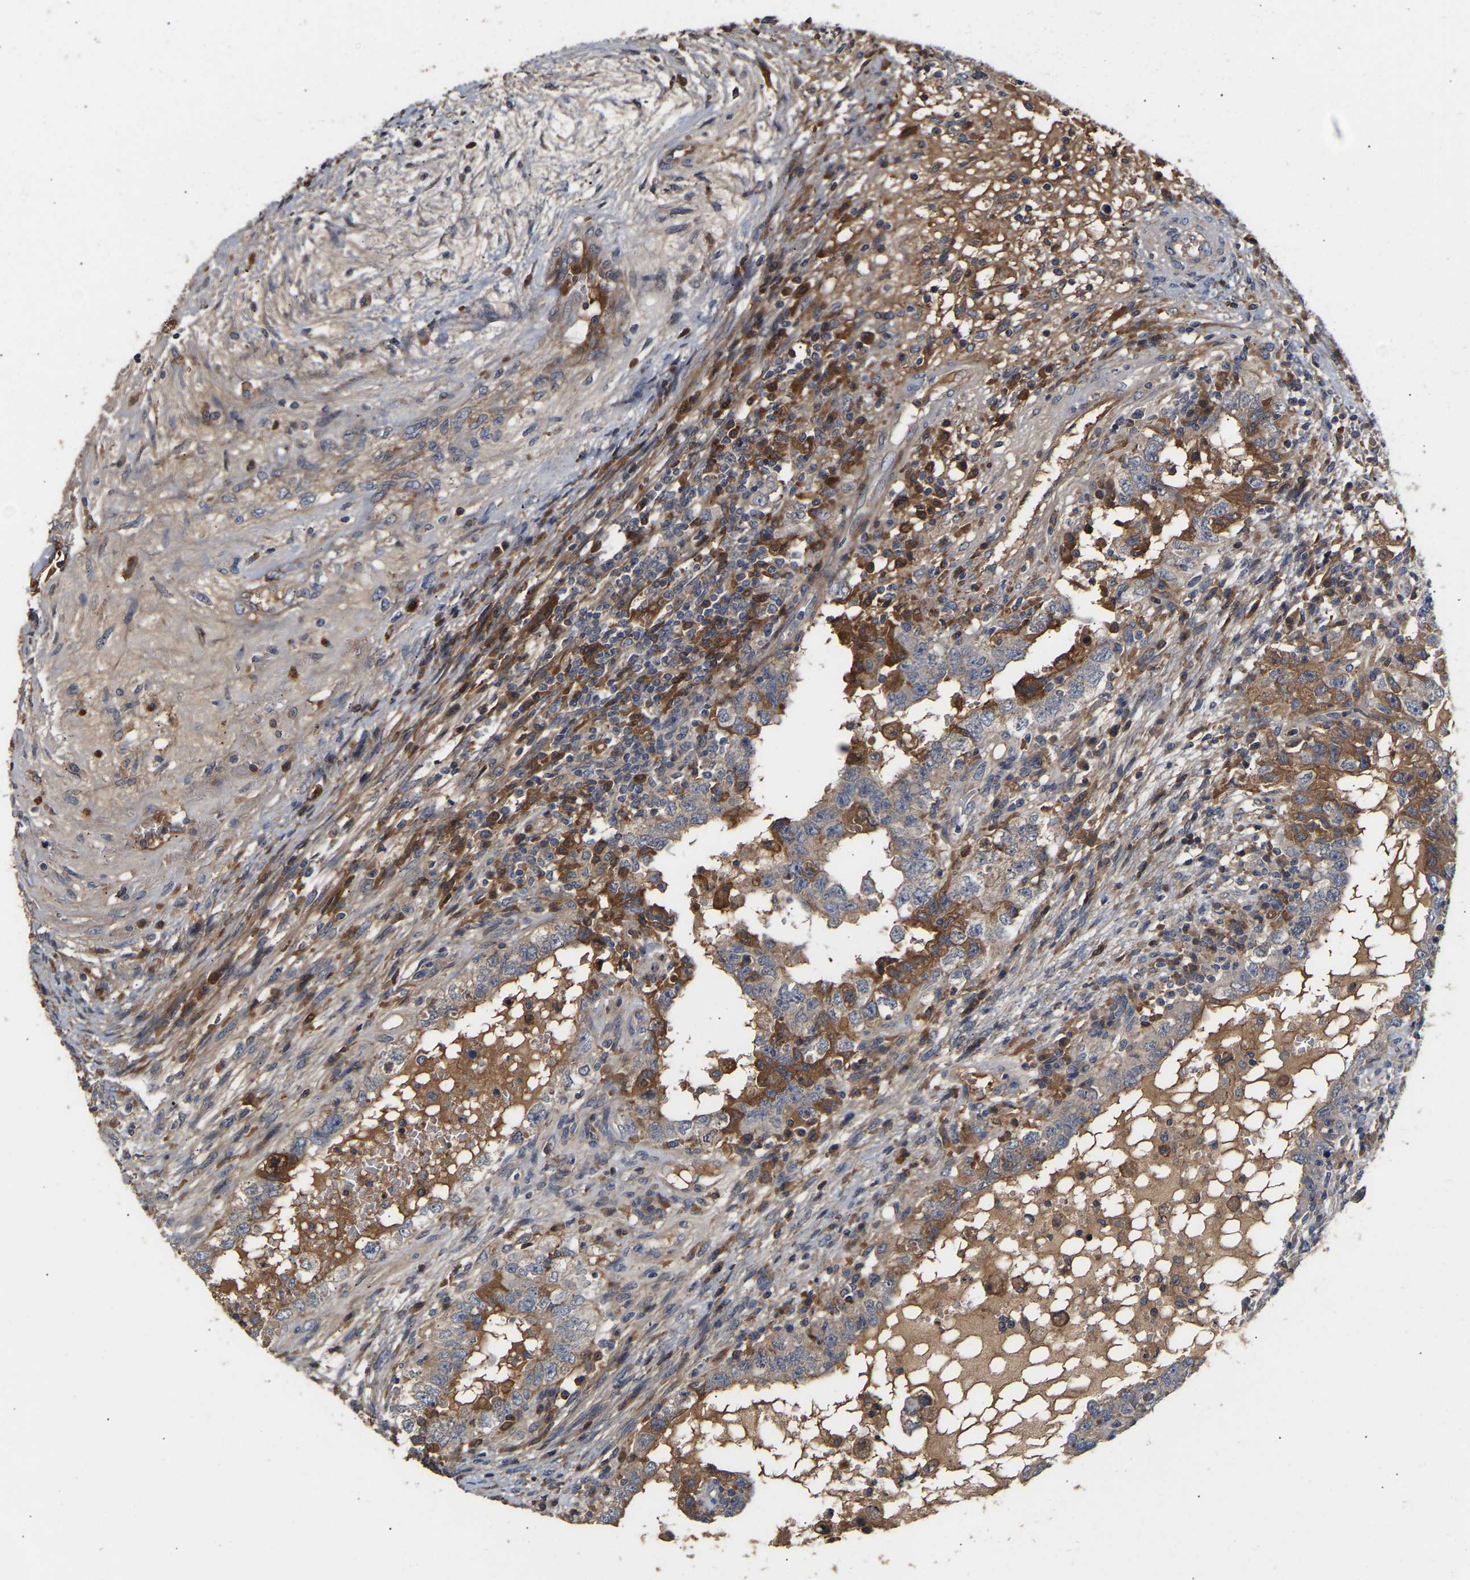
{"staining": {"intensity": "moderate", "quantity": "25%-75%", "location": "cytoplasmic/membranous"}, "tissue": "testis cancer", "cell_type": "Tumor cells", "image_type": "cancer", "snomed": [{"axis": "morphology", "description": "Carcinoma, Embryonal, NOS"}, {"axis": "topography", "description": "Testis"}], "caption": "Moderate cytoplasmic/membranous expression is present in approximately 25%-75% of tumor cells in testis embryonal carcinoma.", "gene": "KASH5", "patient": {"sex": "male", "age": 26}}